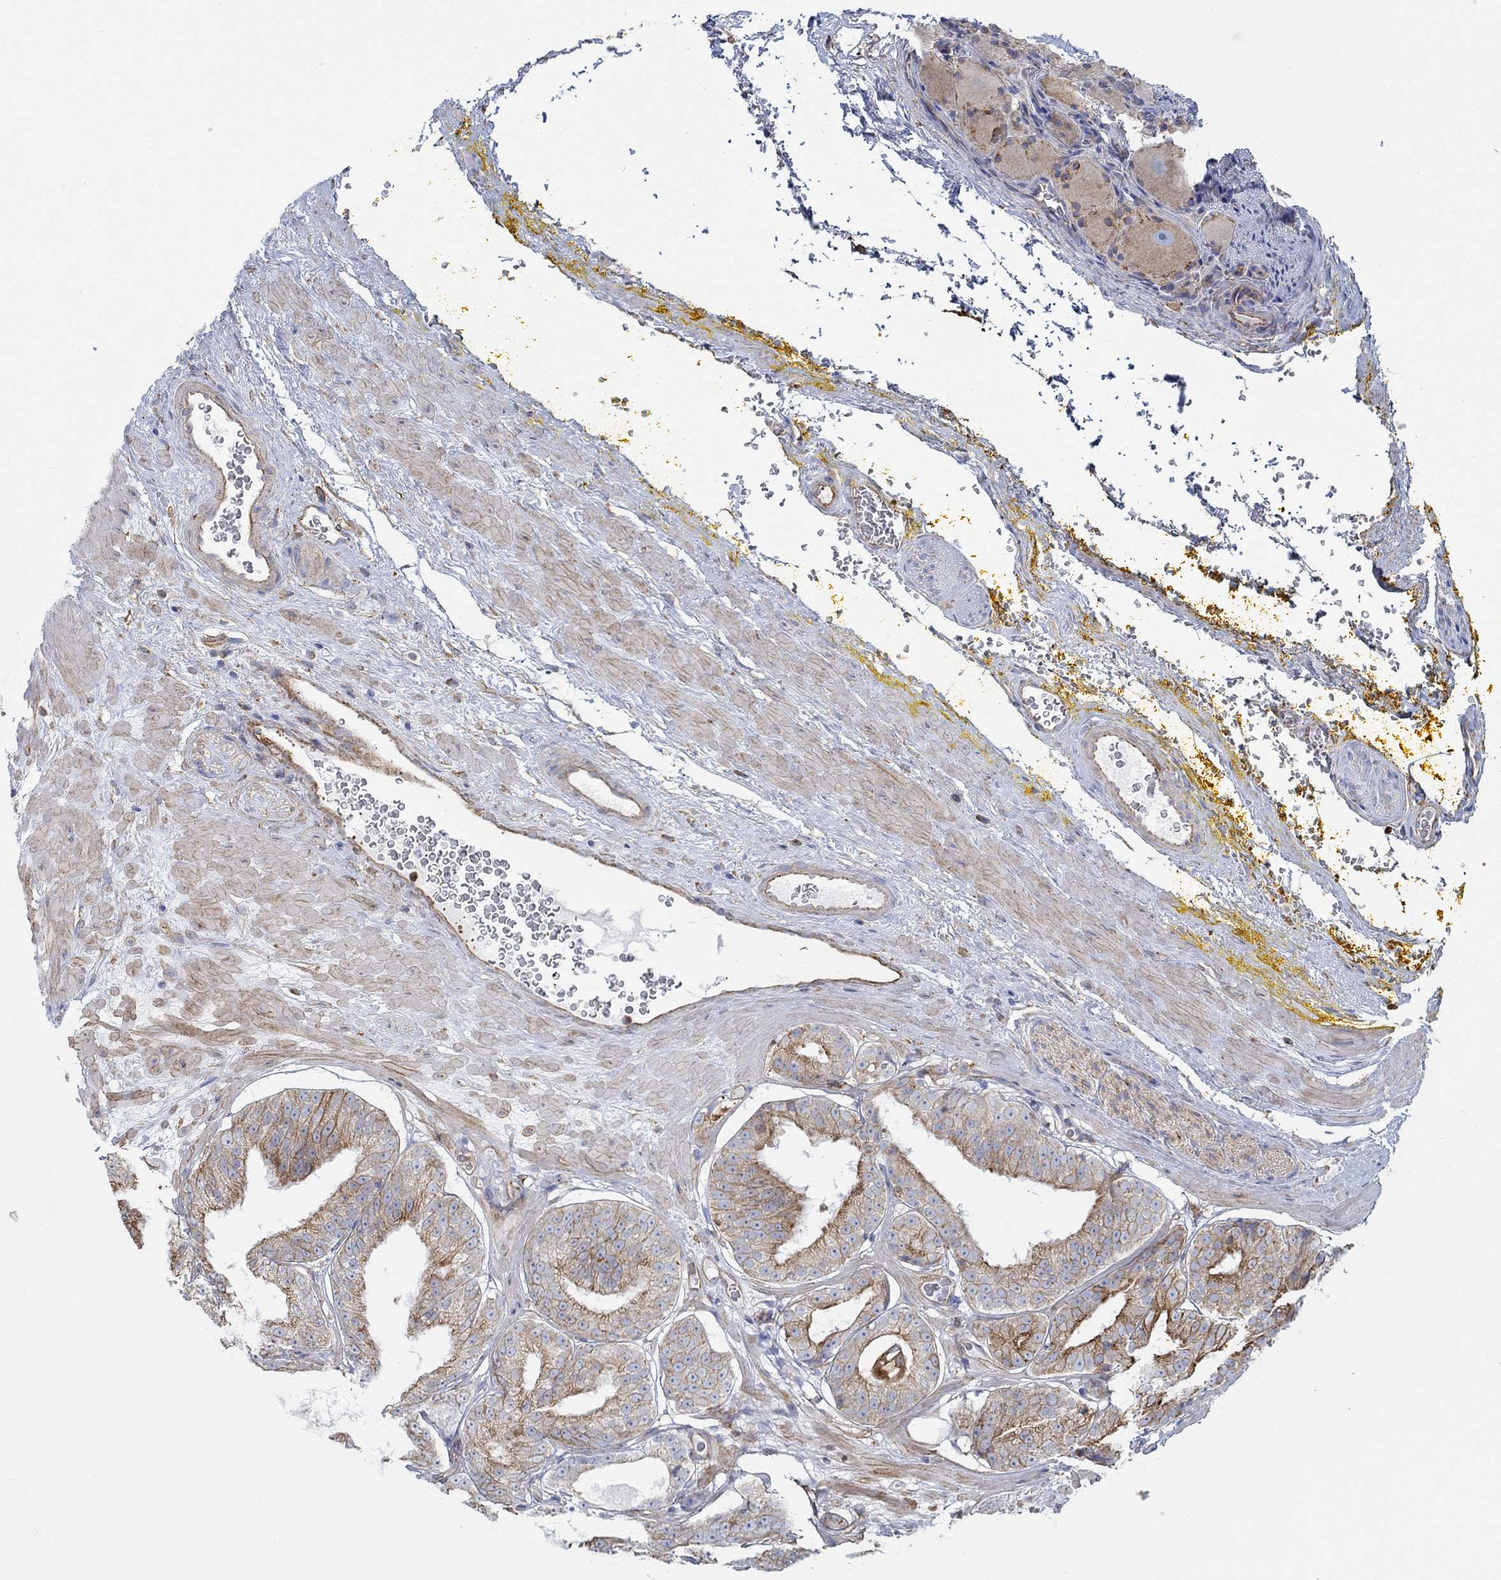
{"staining": {"intensity": "strong", "quantity": "<25%", "location": "cytoplasmic/membranous"}, "tissue": "prostate cancer", "cell_type": "Tumor cells", "image_type": "cancer", "snomed": [{"axis": "morphology", "description": "Adenocarcinoma, Low grade"}, {"axis": "topography", "description": "Prostate"}], "caption": "A histopathology image of human low-grade adenocarcinoma (prostate) stained for a protein demonstrates strong cytoplasmic/membranous brown staining in tumor cells.", "gene": "STC2", "patient": {"sex": "male", "age": 60}}